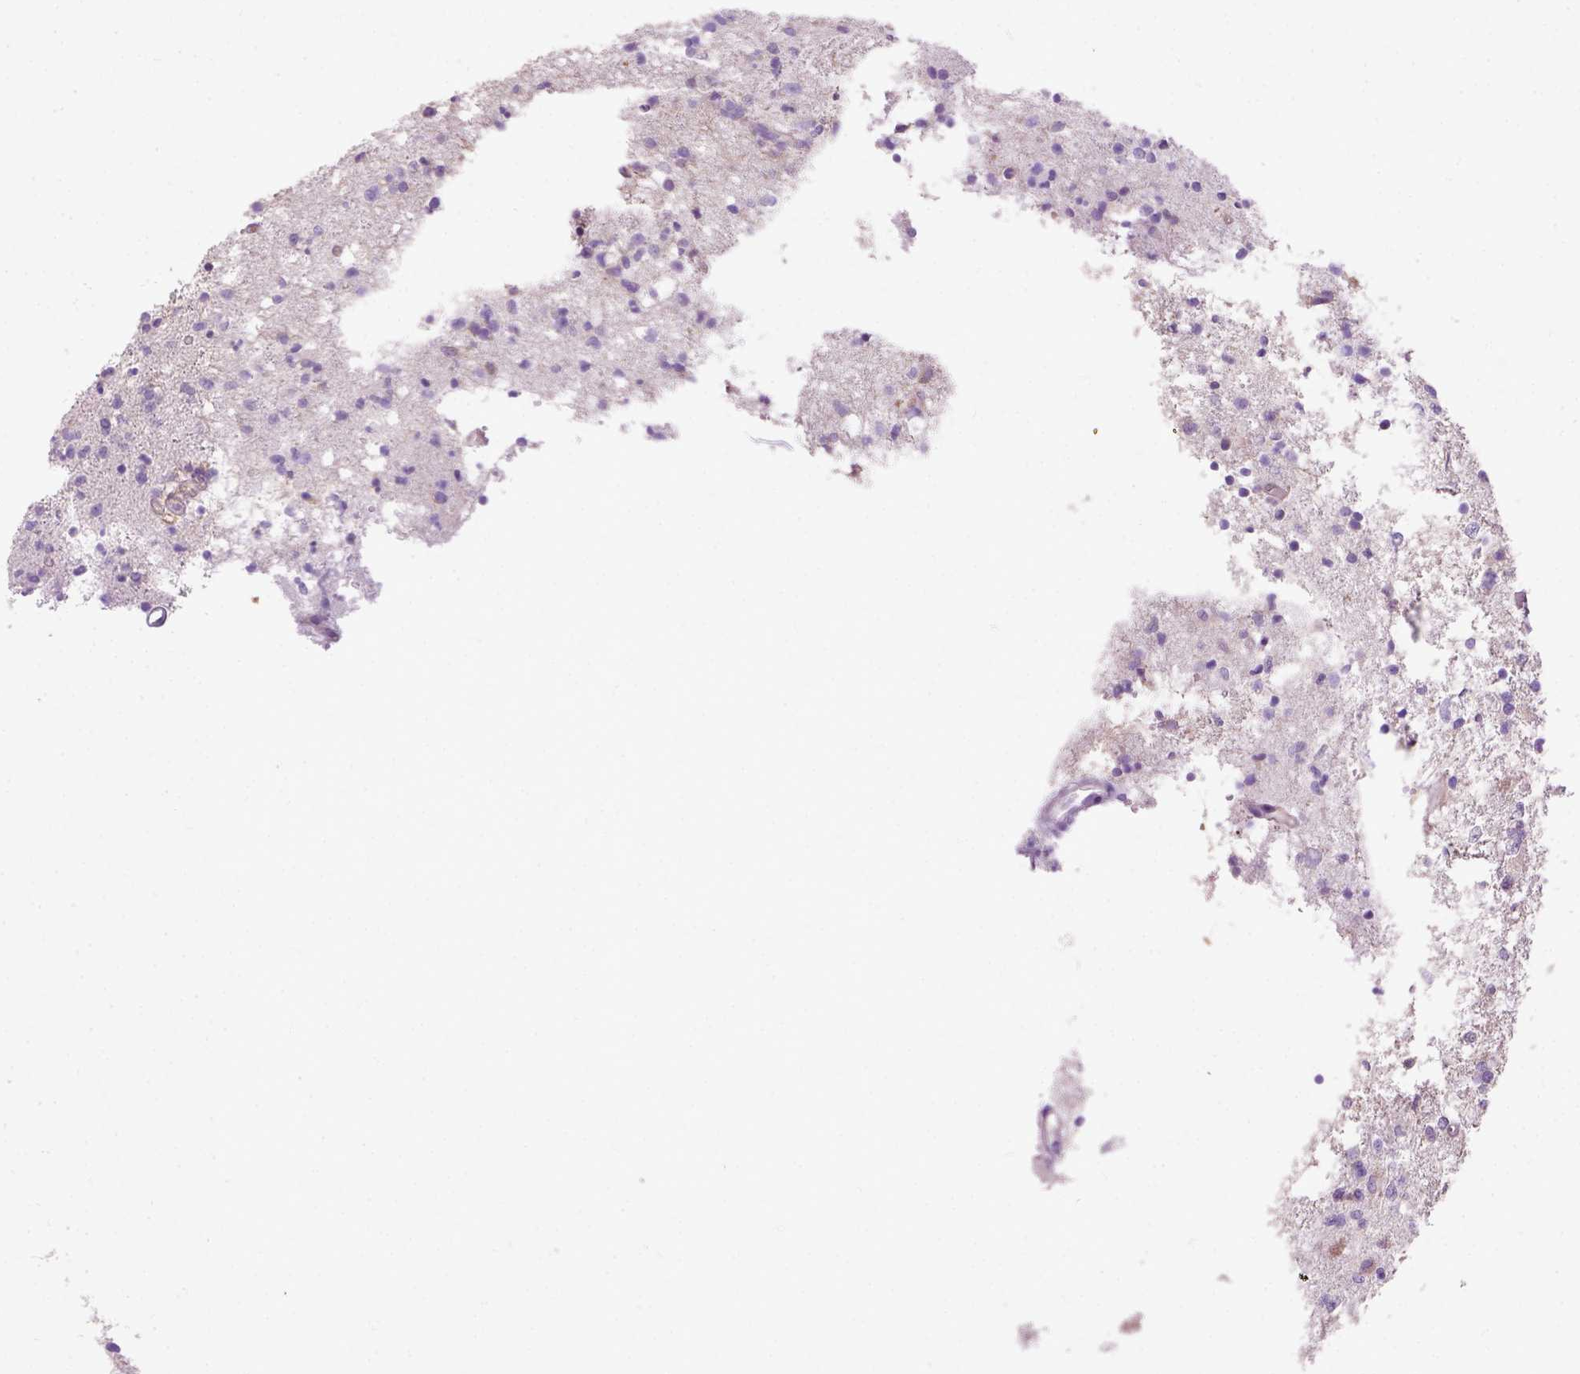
{"staining": {"intensity": "negative", "quantity": "none", "location": "none"}, "tissue": "glioma", "cell_type": "Tumor cells", "image_type": "cancer", "snomed": [{"axis": "morphology", "description": "Glioma, malignant, Low grade"}, {"axis": "topography", "description": "Brain"}], "caption": "Malignant glioma (low-grade) was stained to show a protein in brown. There is no significant staining in tumor cells.", "gene": "SEMA4F", "patient": {"sex": "male", "age": 64}}